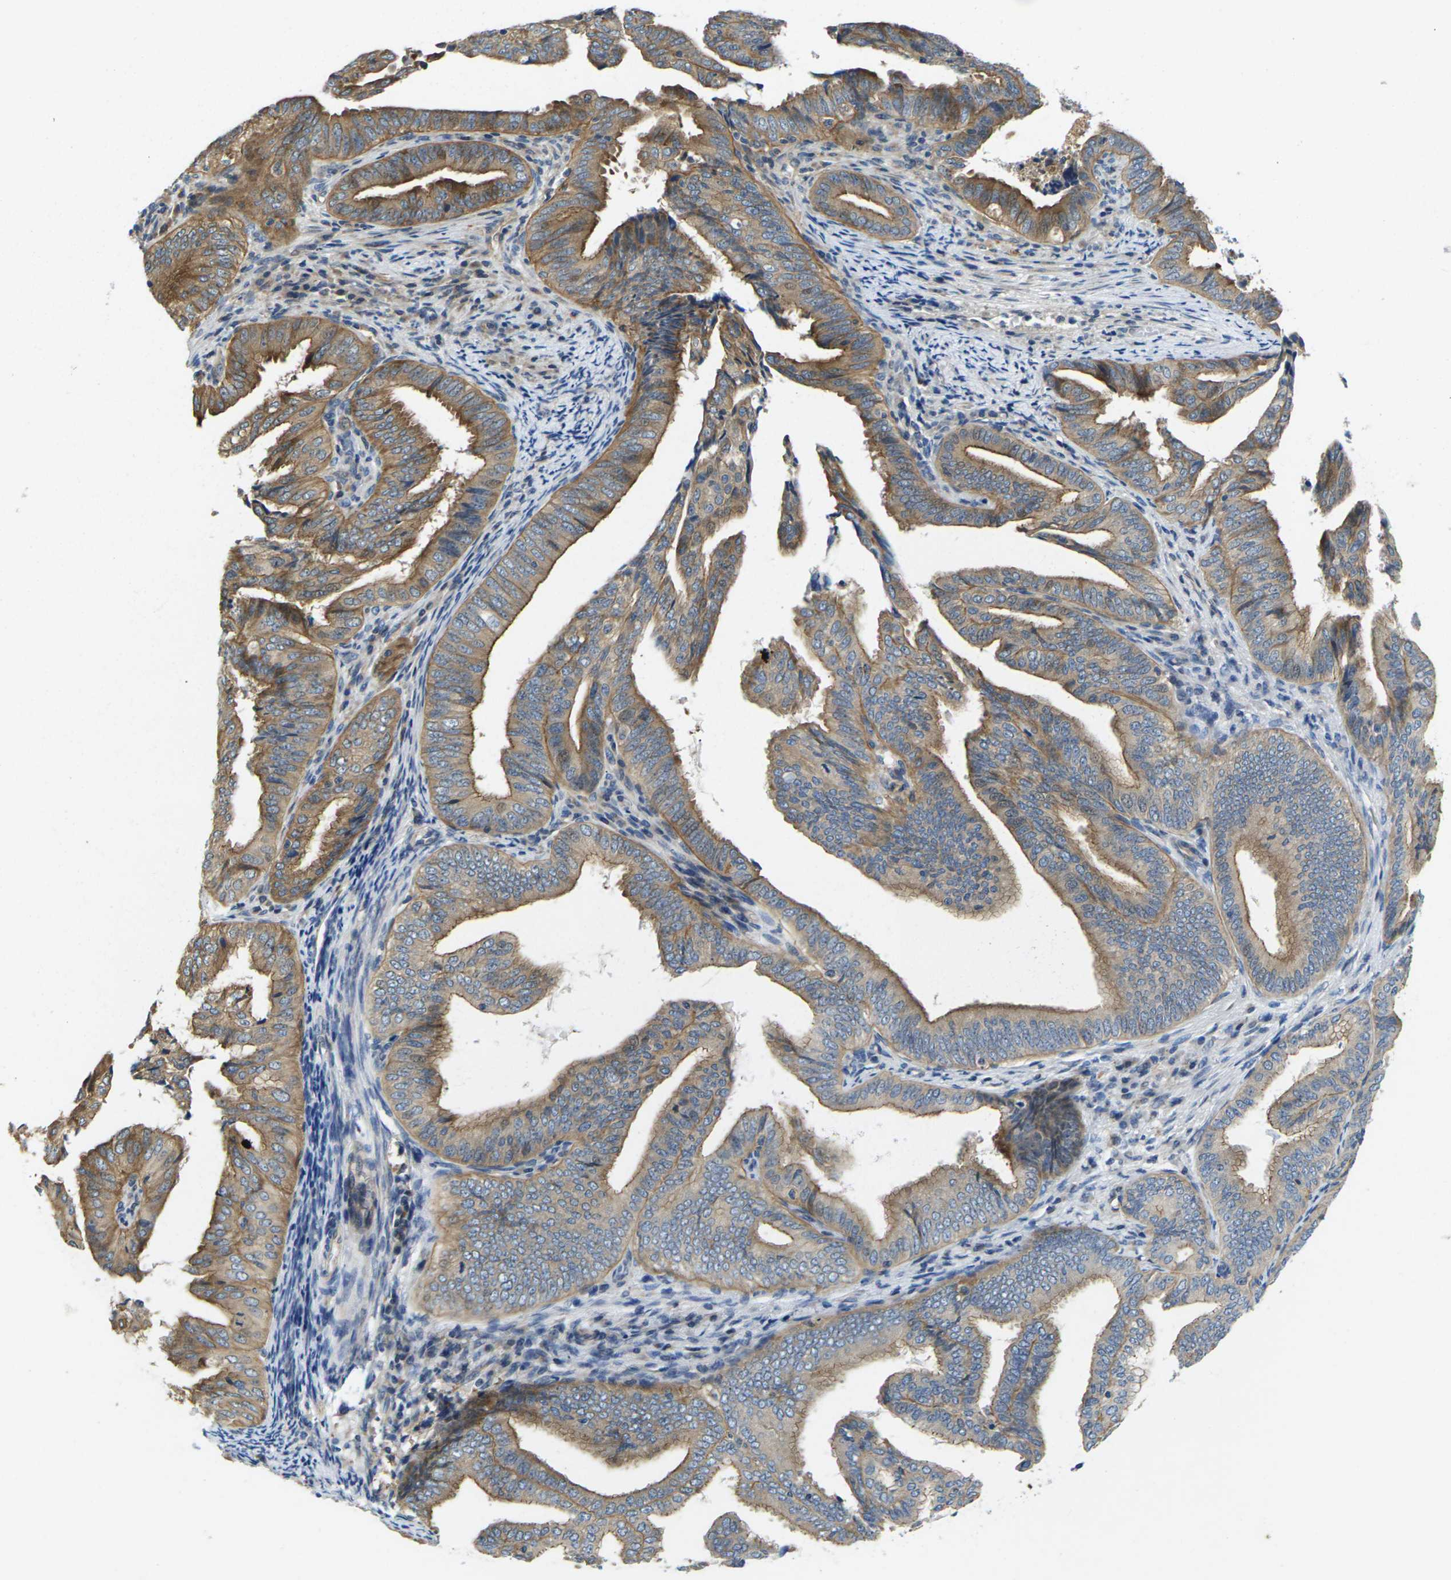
{"staining": {"intensity": "moderate", "quantity": ">75%", "location": "cytoplasmic/membranous"}, "tissue": "endometrial cancer", "cell_type": "Tumor cells", "image_type": "cancer", "snomed": [{"axis": "morphology", "description": "Adenocarcinoma, NOS"}, {"axis": "topography", "description": "Endometrium"}], "caption": "Protein staining of endometrial cancer (adenocarcinoma) tissue exhibits moderate cytoplasmic/membranous staining in about >75% of tumor cells.", "gene": "SCNN1A", "patient": {"sex": "female", "age": 58}}